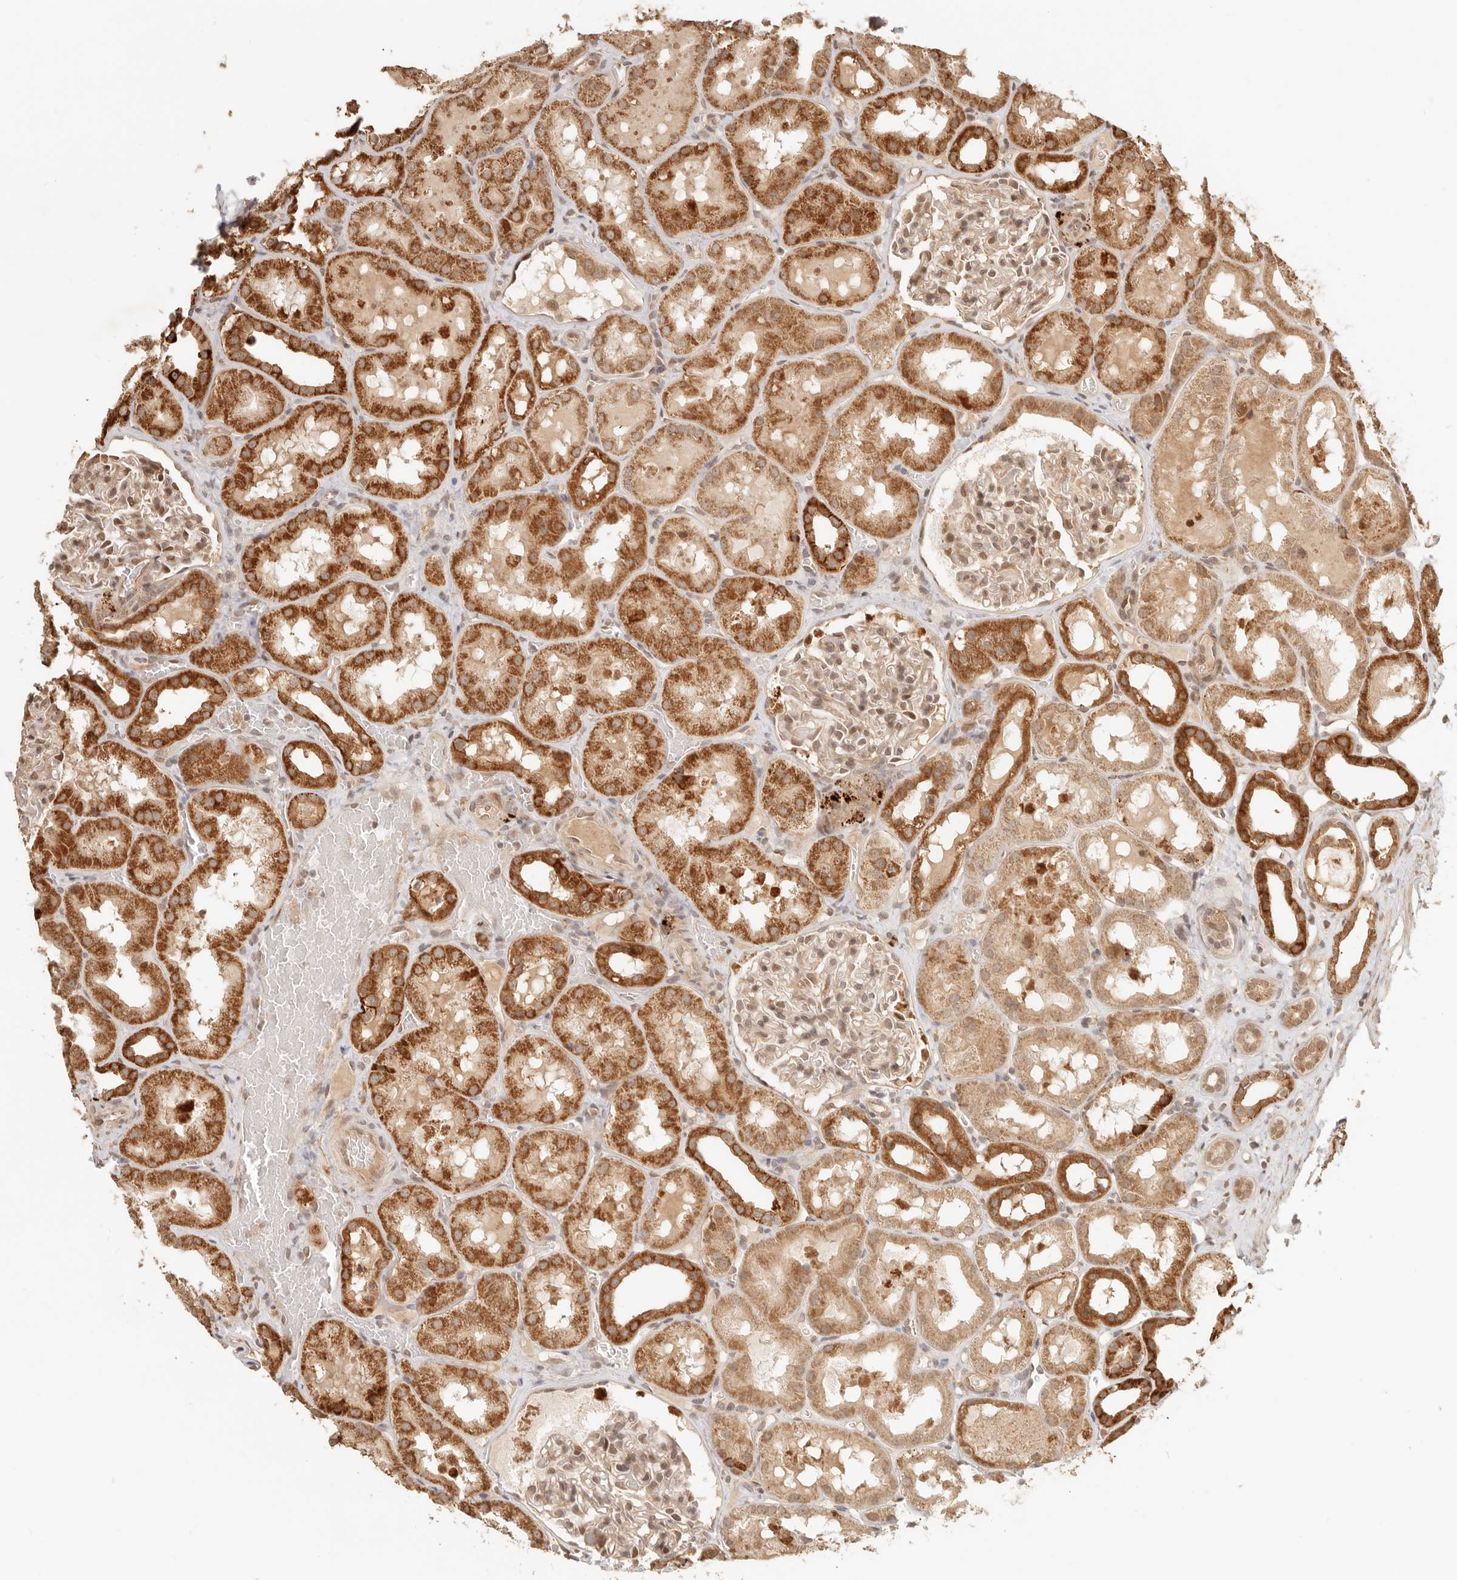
{"staining": {"intensity": "moderate", "quantity": "<25%", "location": "nuclear"}, "tissue": "kidney", "cell_type": "Cells in glomeruli", "image_type": "normal", "snomed": [{"axis": "morphology", "description": "Normal tissue, NOS"}, {"axis": "topography", "description": "Kidney"}, {"axis": "topography", "description": "Urinary bladder"}], "caption": "Unremarkable kidney was stained to show a protein in brown. There is low levels of moderate nuclear expression in approximately <25% of cells in glomeruli.", "gene": "BAALC", "patient": {"sex": "male", "age": 16}}